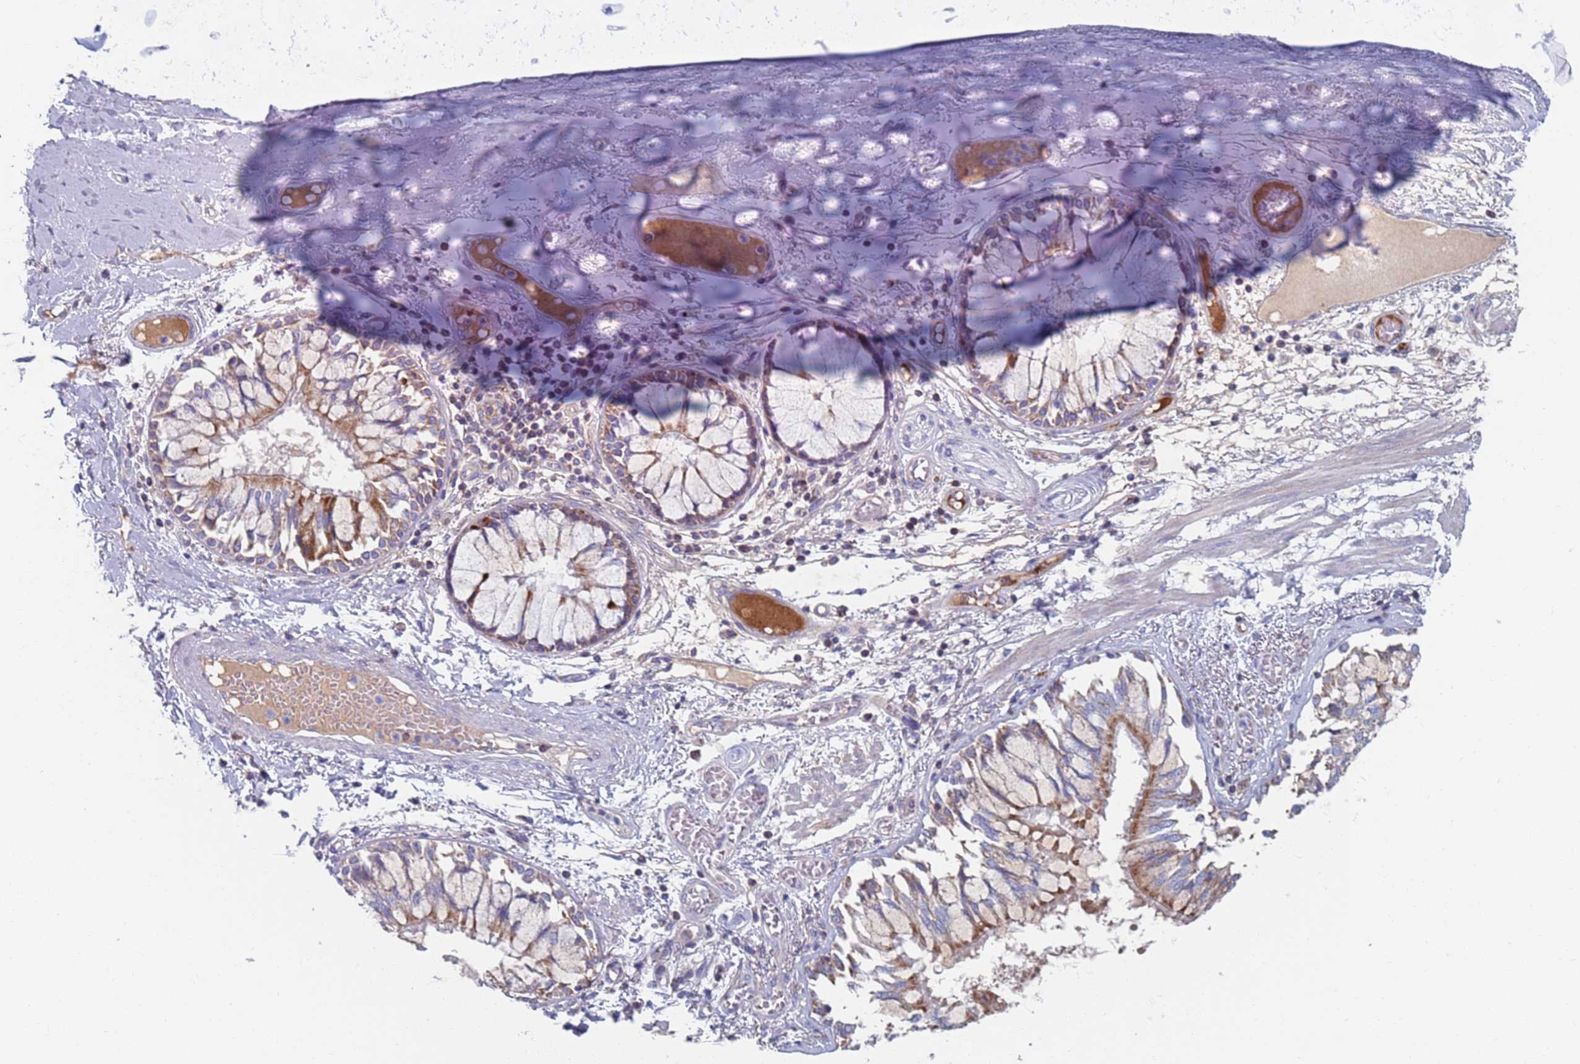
{"staining": {"intensity": "weak", "quantity": ">75%", "location": "cytoplasmic/membranous"}, "tissue": "adipose tissue", "cell_type": "Adipocytes", "image_type": "normal", "snomed": [{"axis": "morphology", "description": "Normal tissue, NOS"}, {"axis": "topography", "description": "Cartilage tissue"}, {"axis": "topography", "description": "Bronchus"}, {"axis": "topography", "description": "Lung"}, {"axis": "topography", "description": "Peripheral nerve tissue"}], "caption": "Immunohistochemistry (IHC) image of unremarkable adipose tissue: adipose tissue stained using immunohistochemistry (IHC) demonstrates low levels of weak protein expression localized specifically in the cytoplasmic/membranous of adipocytes, appearing as a cytoplasmic/membranous brown color.", "gene": "MRPL22", "patient": {"sex": "female", "age": 49}}